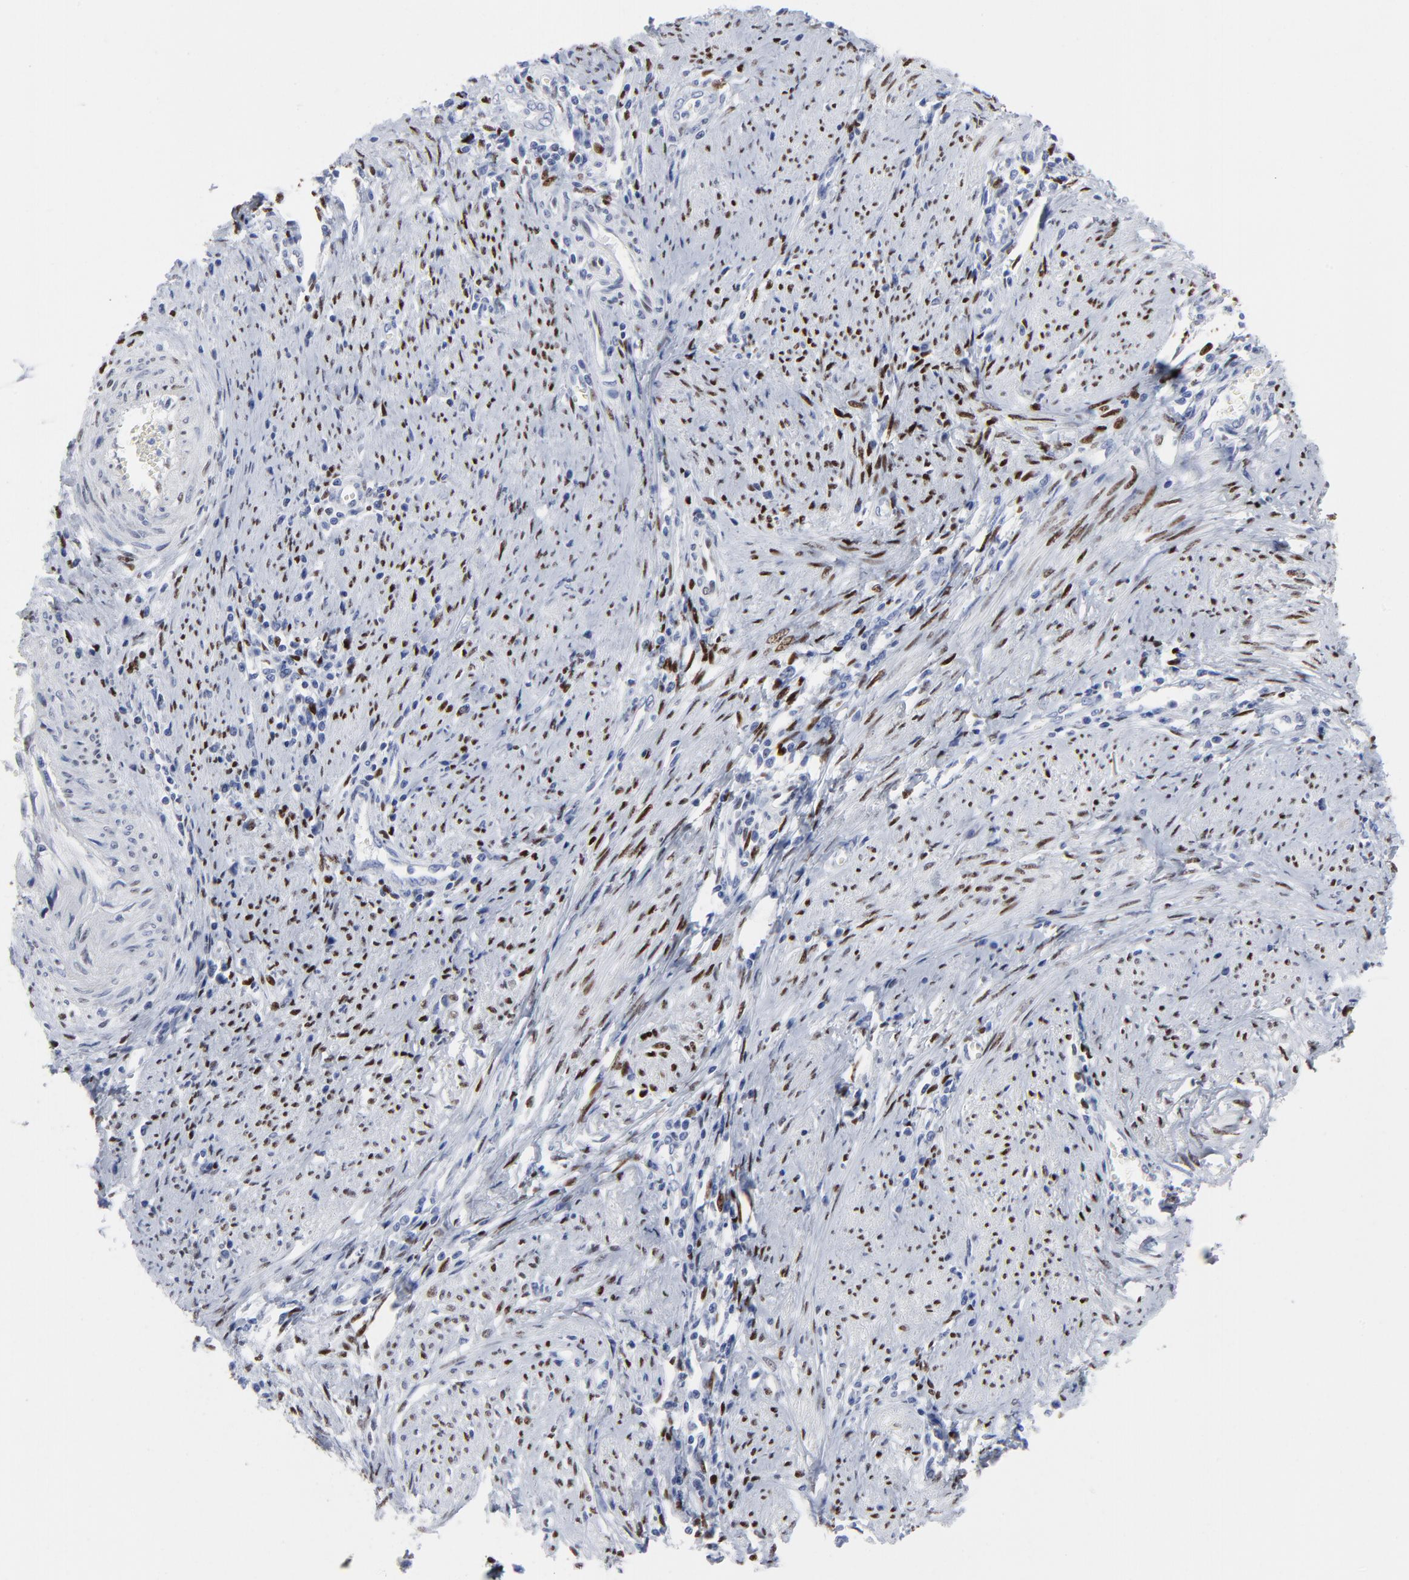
{"staining": {"intensity": "strong", "quantity": "25%-75%", "location": "nuclear"}, "tissue": "cervical cancer", "cell_type": "Tumor cells", "image_type": "cancer", "snomed": [{"axis": "morphology", "description": "Adenocarcinoma, NOS"}, {"axis": "topography", "description": "Cervix"}], "caption": "This is a photomicrograph of IHC staining of adenocarcinoma (cervical), which shows strong expression in the nuclear of tumor cells.", "gene": "JUN", "patient": {"sex": "female", "age": 36}}